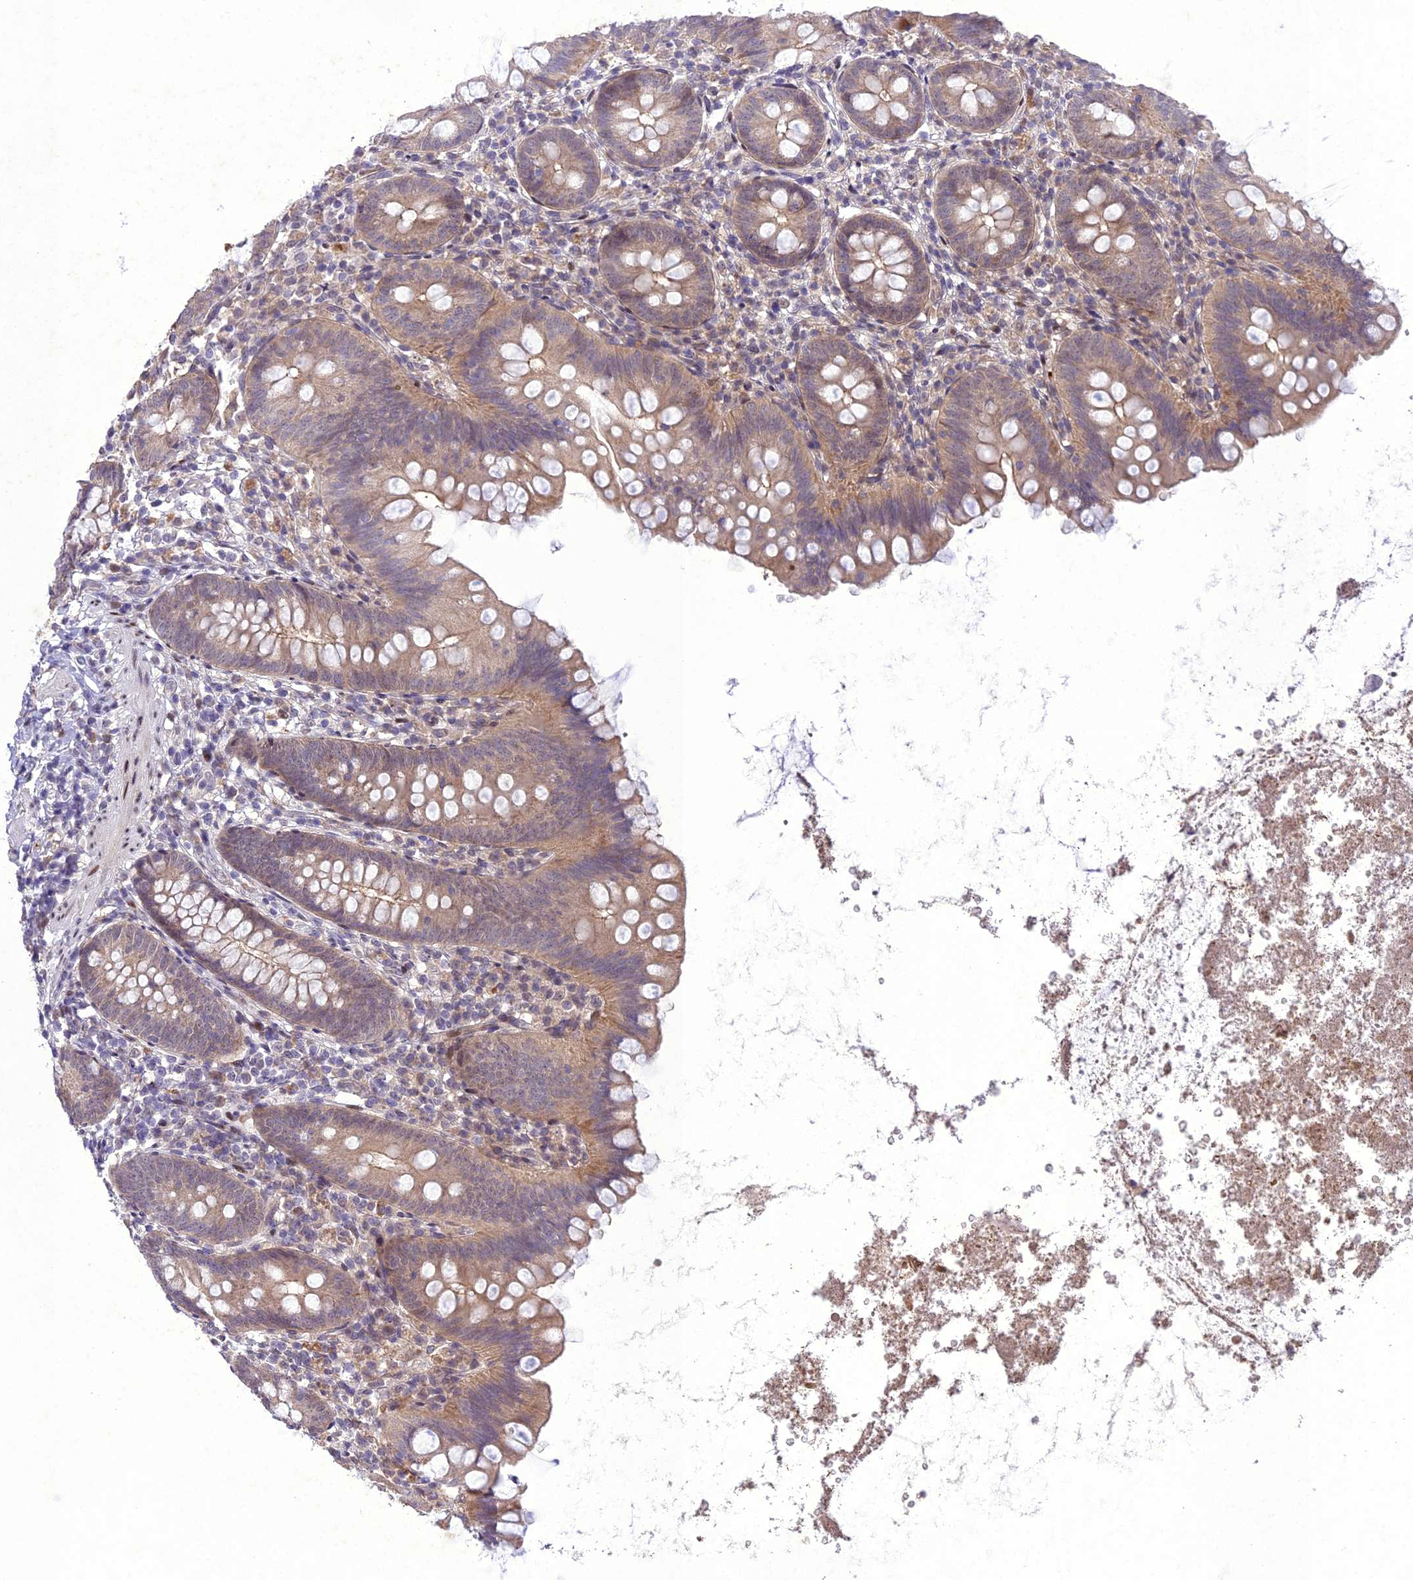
{"staining": {"intensity": "moderate", "quantity": "25%-75%", "location": "cytoplasmic/membranous"}, "tissue": "appendix", "cell_type": "Glandular cells", "image_type": "normal", "snomed": [{"axis": "morphology", "description": "Normal tissue, NOS"}, {"axis": "topography", "description": "Appendix"}], "caption": "Appendix stained for a protein (brown) exhibits moderate cytoplasmic/membranous positive positivity in approximately 25%-75% of glandular cells.", "gene": "ANKRD52", "patient": {"sex": "female", "age": 62}}